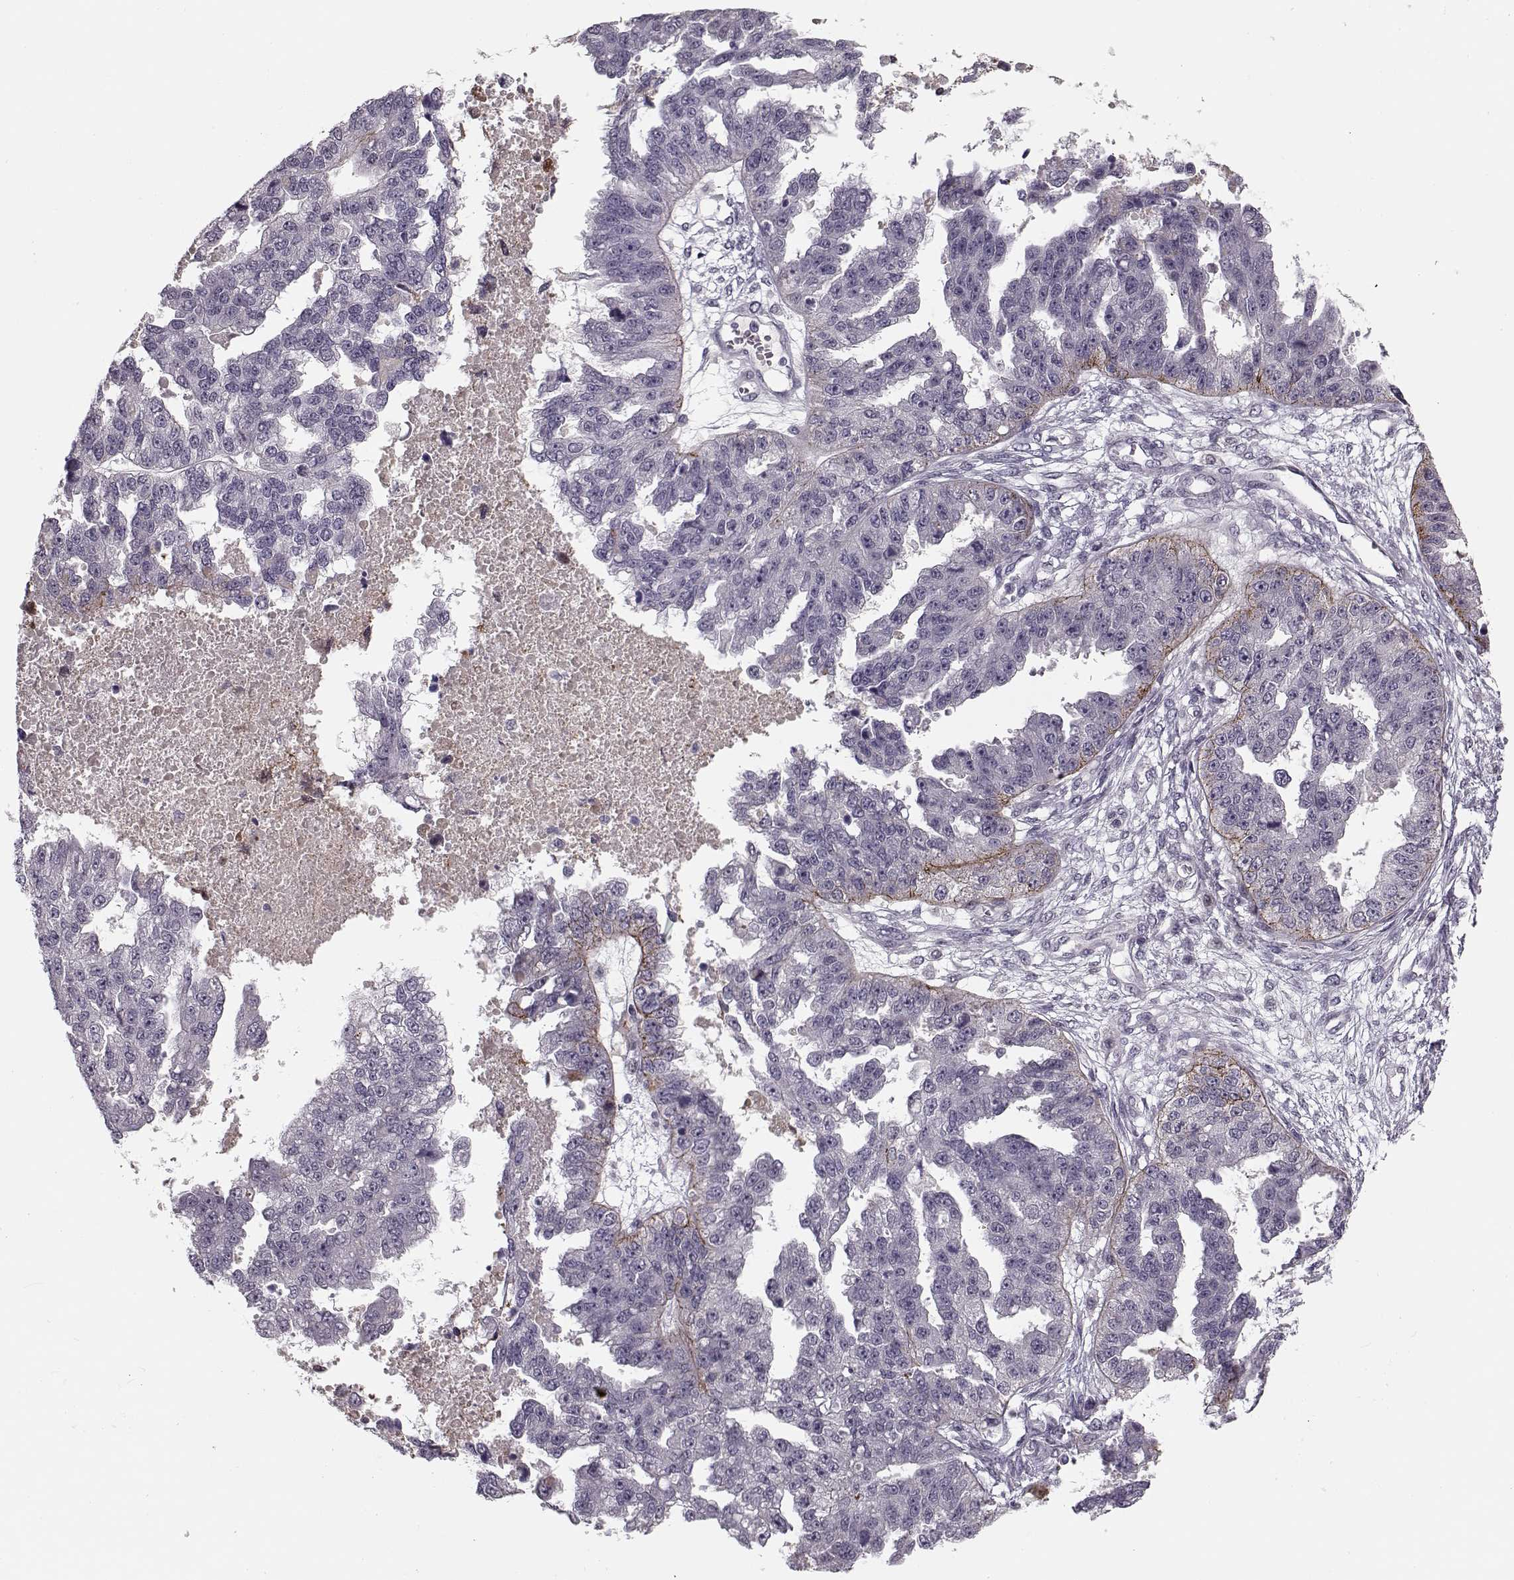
{"staining": {"intensity": "moderate", "quantity": "<25%", "location": "cytoplasmic/membranous"}, "tissue": "ovarian cancer", "cell_type": "Tumor cells", "image_type": "cancer", "snomed": [{"axis": "morphology", "description": "Cystadenocarcinoma, serous, NOS"}, {"axis": "topography", "description": "Ovary"}], "caption": "High-magnification brightfield microscopy of ovarian cancer (serous cystadenocarcinoma) stained with DAB (brown) and counterstained with hematoxylin (blue). tumor cells exhibit moderate cytoplasmic/membranous positivity is present in approximately<25% of cells.", "gene": "DNAI3", "patient": {"sex": "female", "age": 58}}